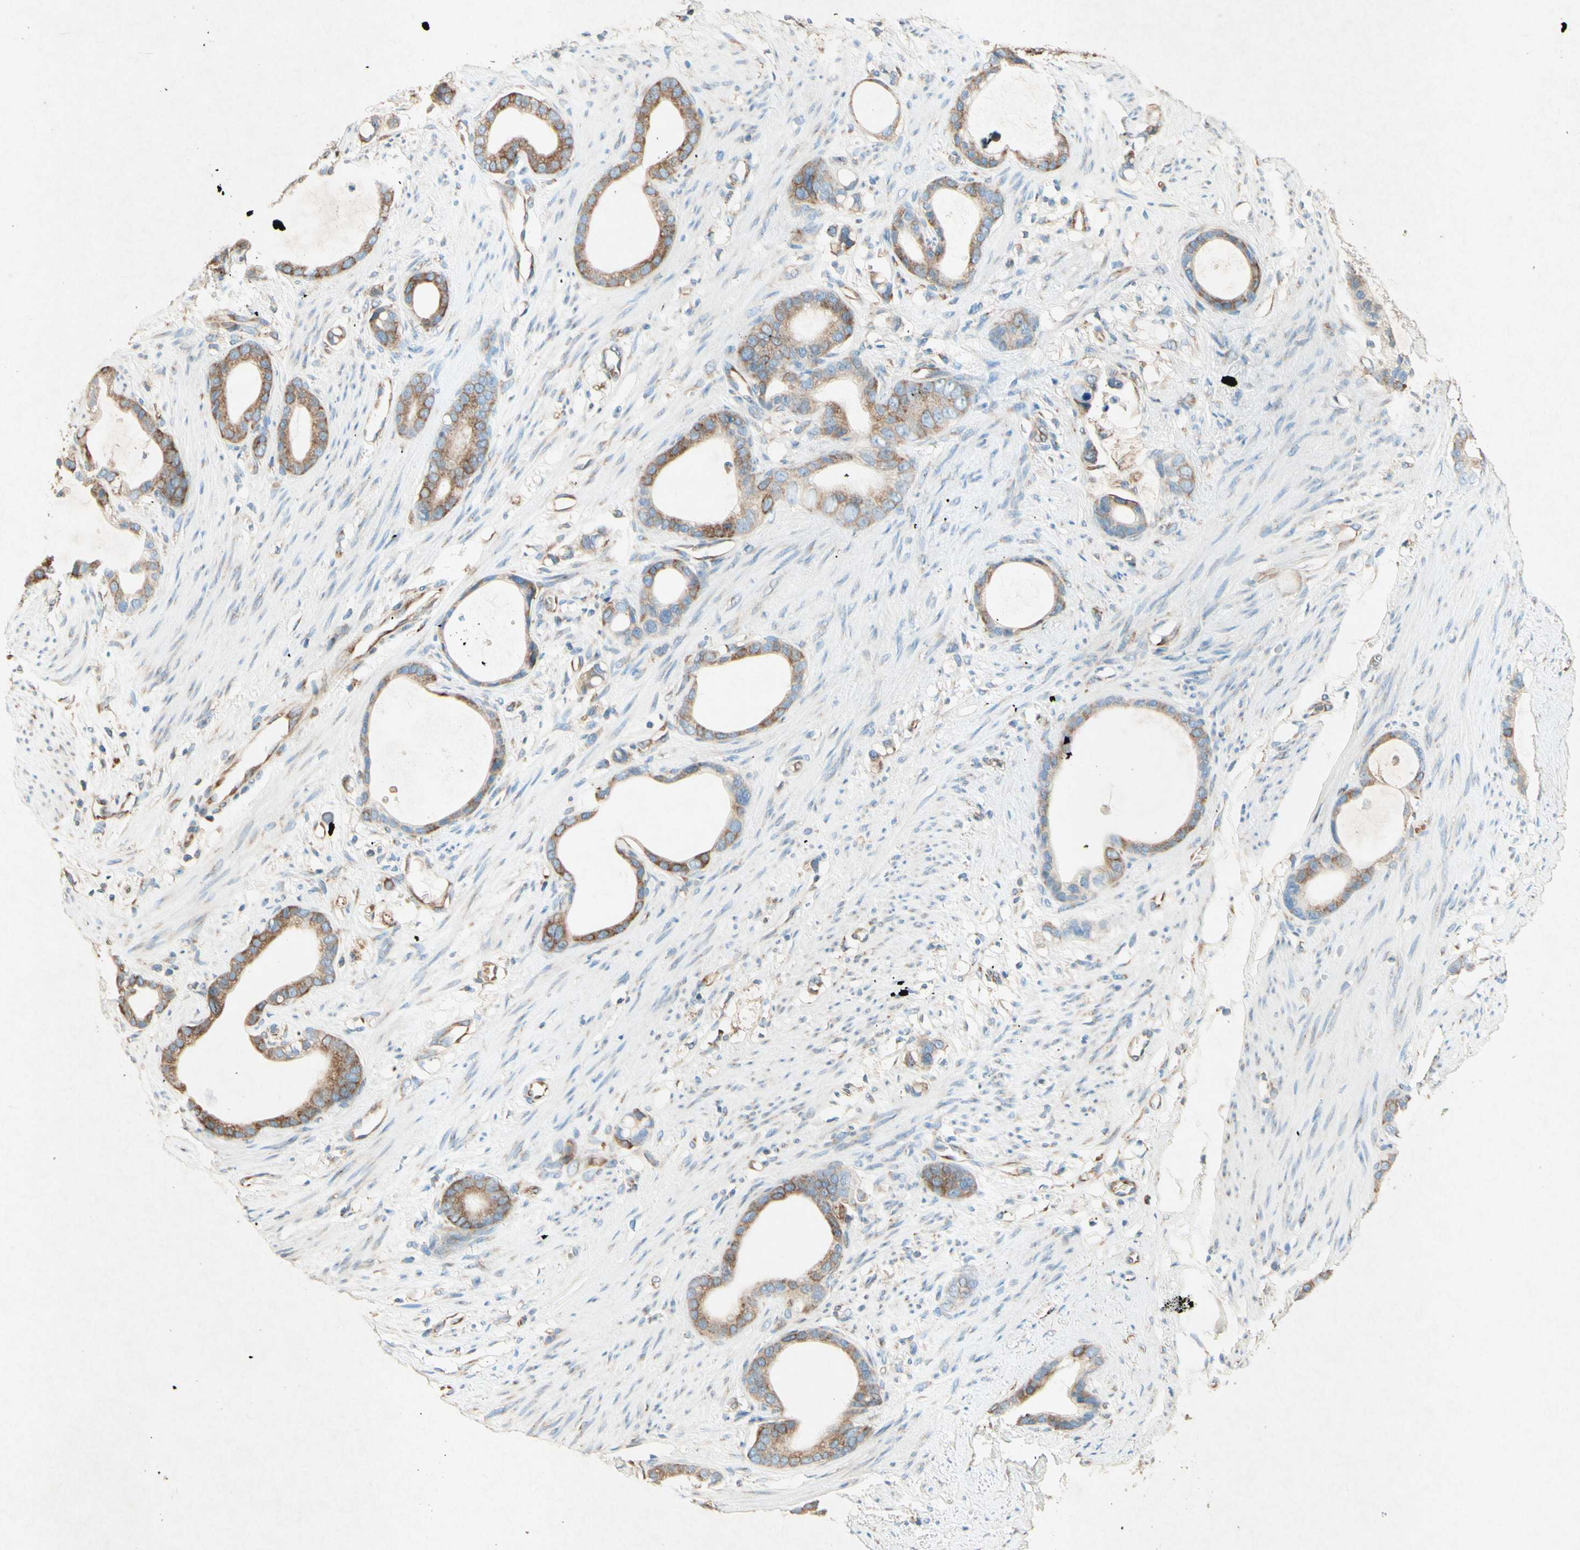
{"staining": {"intensity": "moderate", "quantity": "25%-75%", "location": "cytoplasmic/membranous"}, "tissue": "stomach cancer", "cell_type": "Tumor cells", "image_type": "cancer", "snomed": [{"axis": "morphology", "description": "Adenocarcinoma, NOS"}, {"axis": "topography", "description": "Stomach"}], "caption": "Immunohistochemistry (IHC) (DAB (3,3'-diaminobenzidine)) staining of adenocarcinoma (stomach) reveals moderate cytoplasmic/membranous protein positivity in about 25%-75% of tumor cells.", "gene": "PABPC1", "patient": {"sex": "female", "age": 75}}